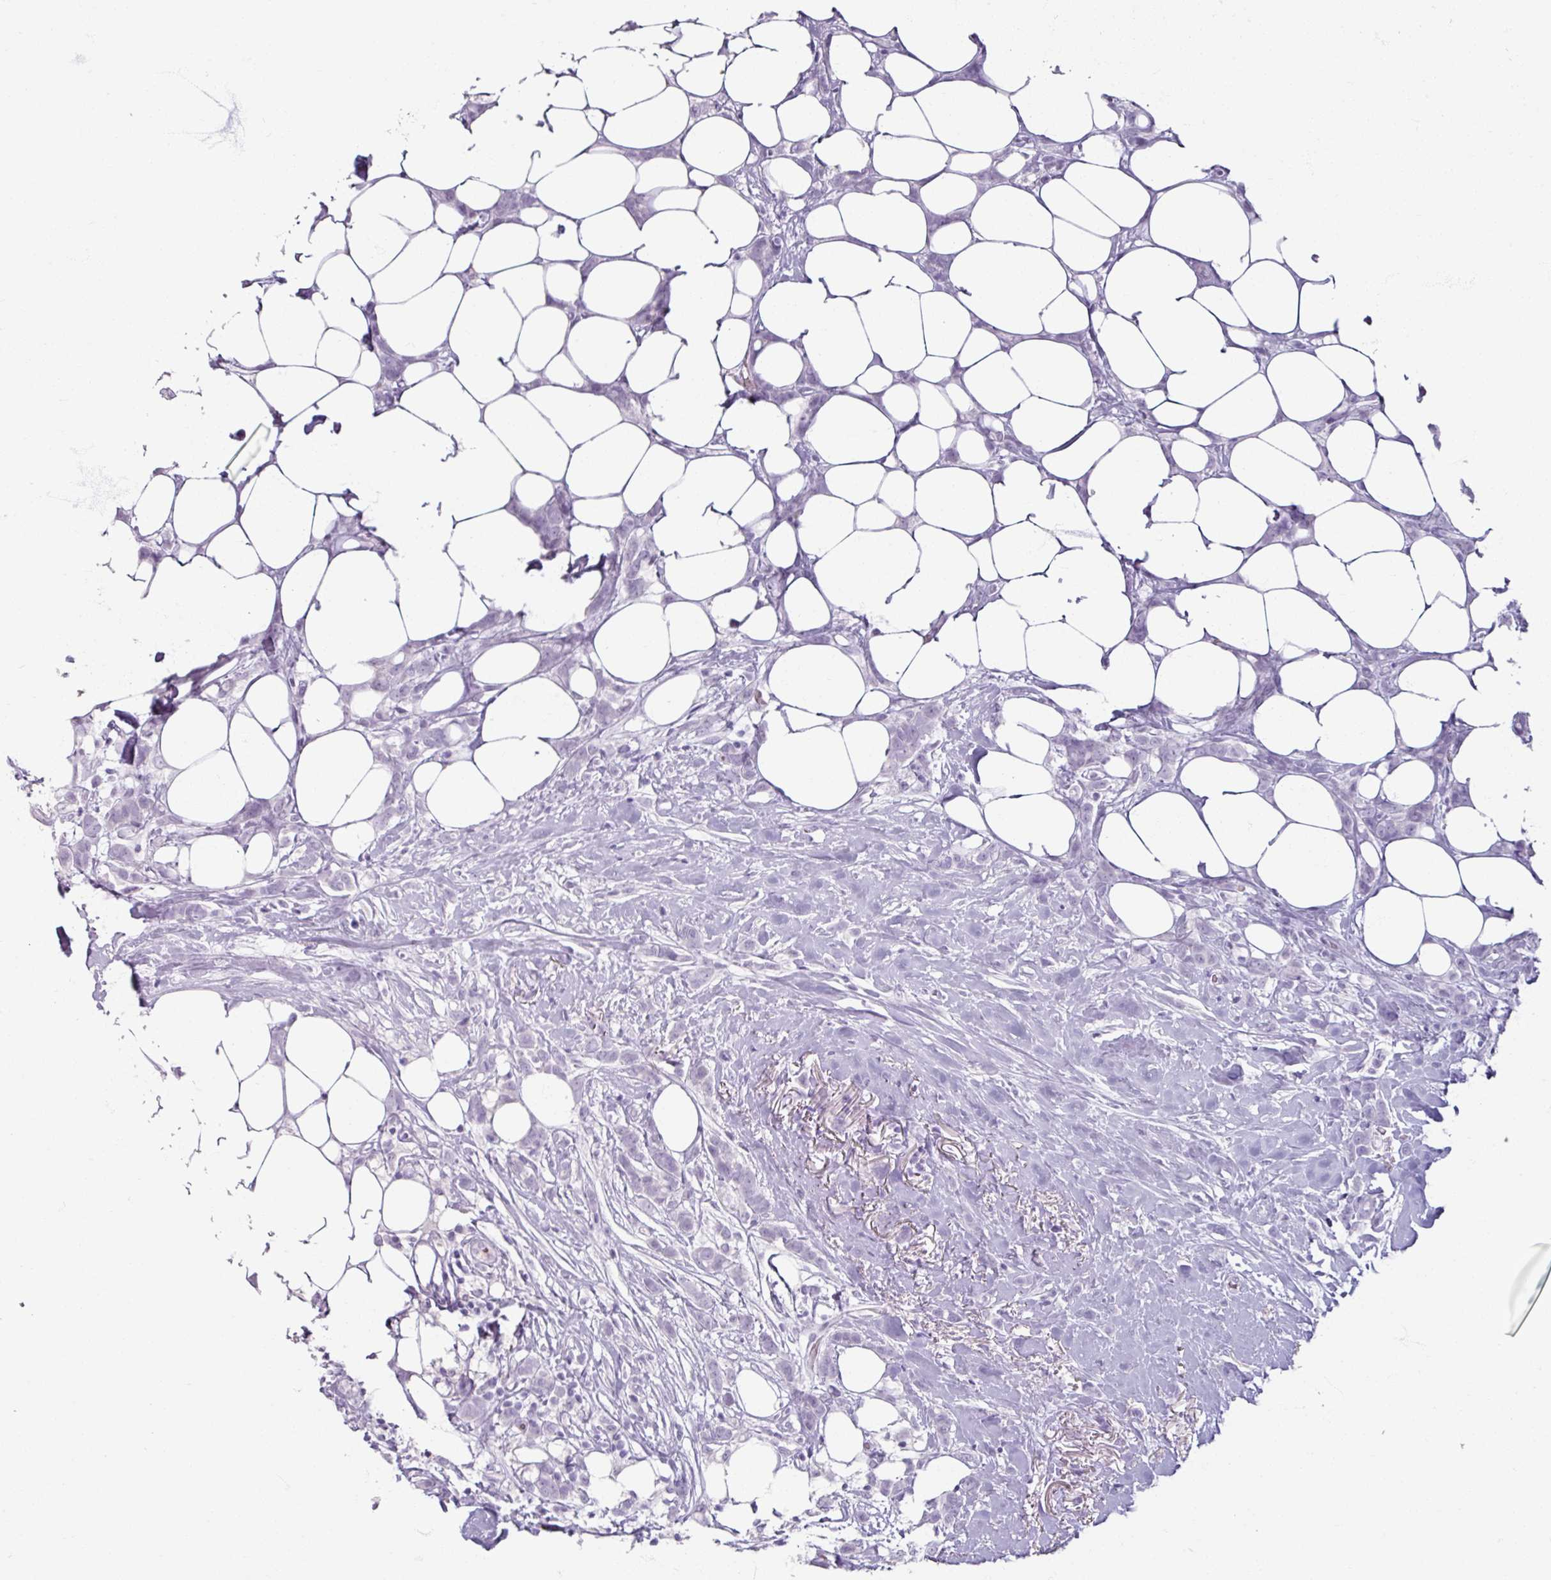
{"staining": {"intensity": "negative", "quantity": "none", "location": "none"}, "tissue": "breast cancer", "cell_type": "Tumor cells", "image_type": "cancer", "snomed": [{"axis": "morphology", "description": "Duct carcinoma"}, {"axis": "topography", "description": "Breast"}], "caption": "Human breast cancer (intraductal carcinoma) stained for a protein using immunohistochemistry demonstrates no staining in tumor cells.", "gene": "ARG1", "patient": {"sex": "female", "age": 80}}